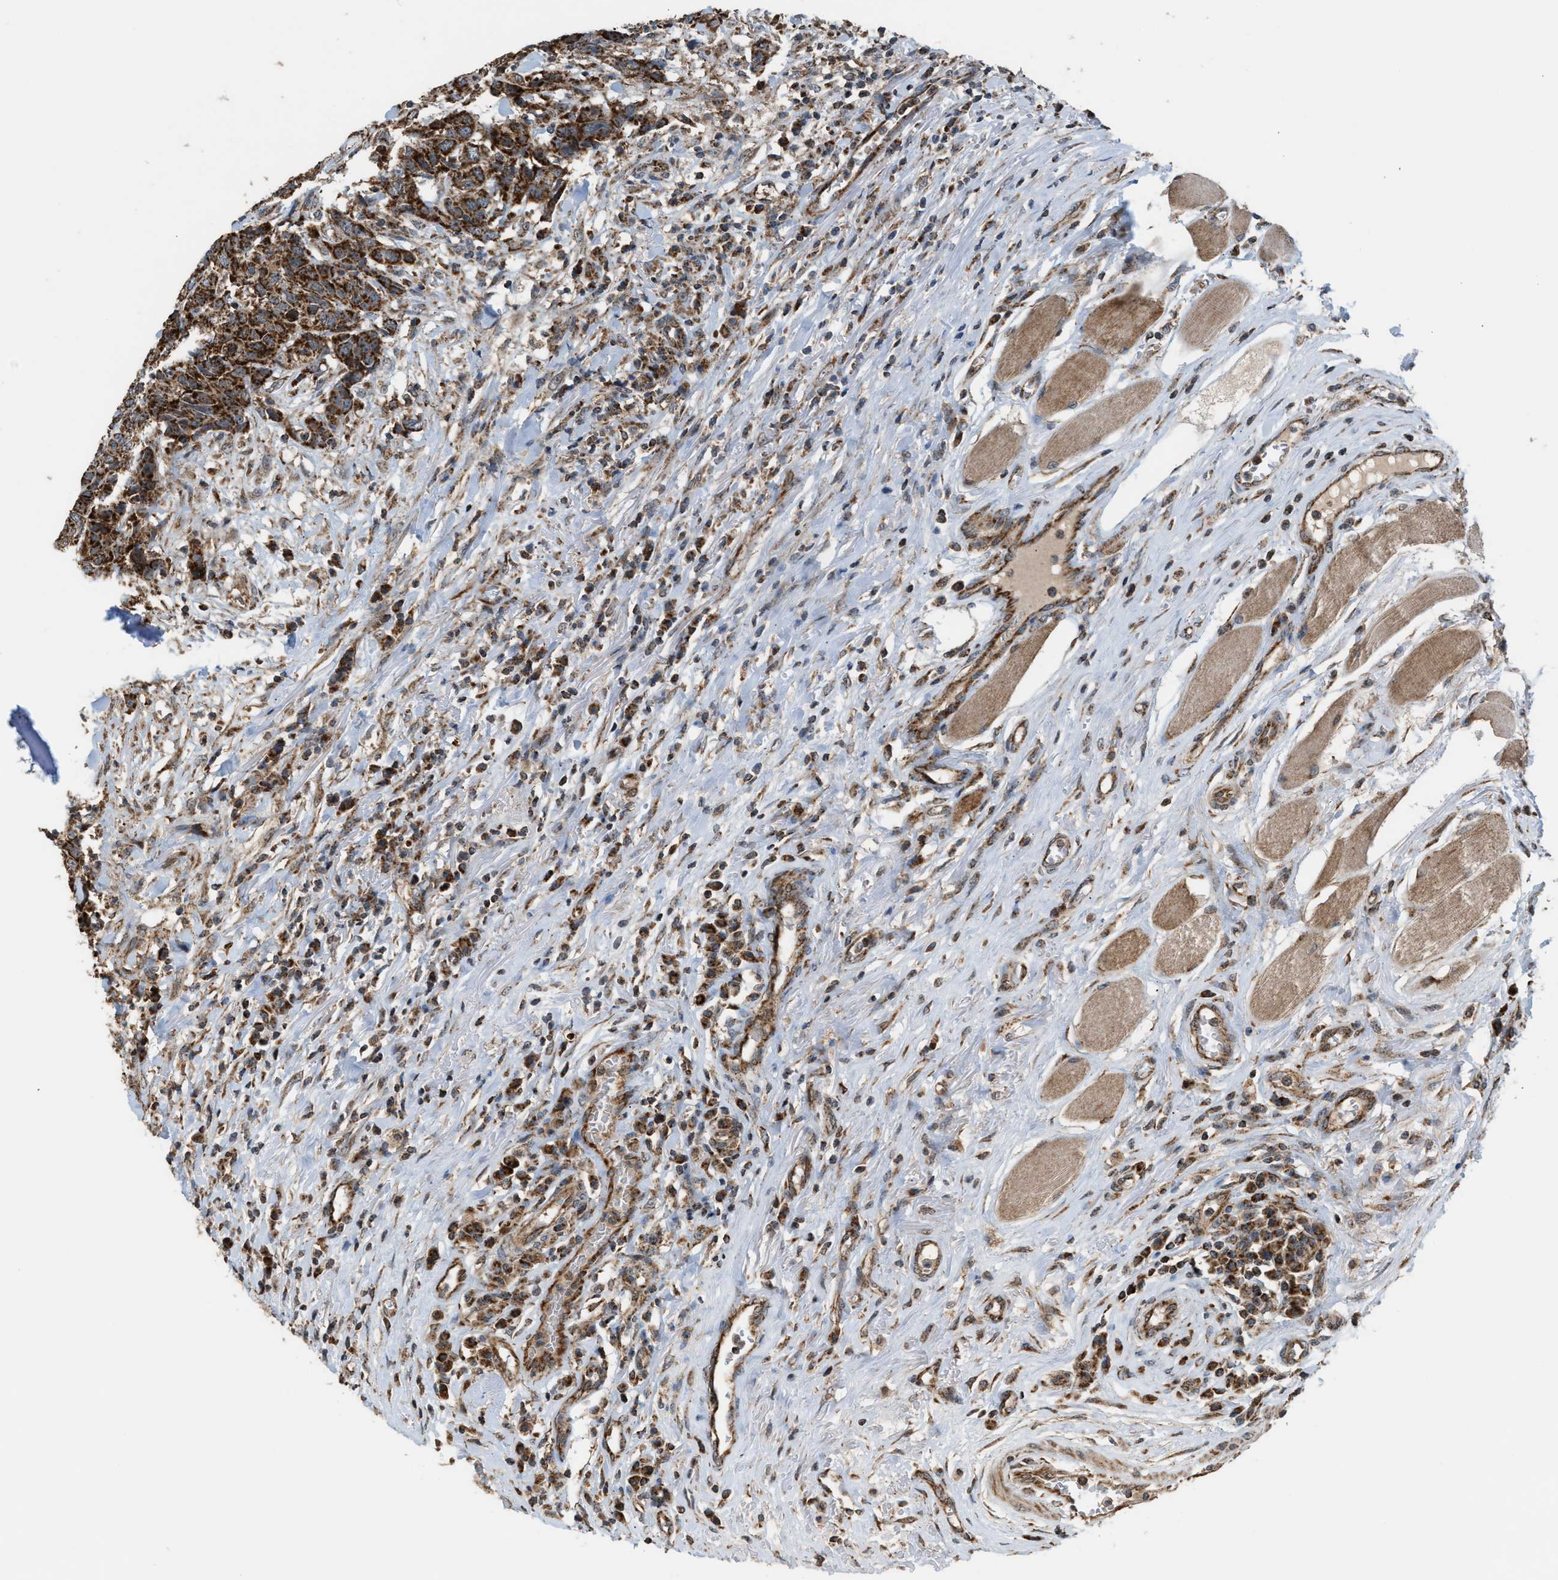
{"staining": {"intensity": "strong", "quantity": ">75%", "location": "cytoplasmic/membranous"}, "tissue": "head and neck cancer", "cell_type": "Tumor cells", "image_type": "cancer", "snomed": [{"axis": "morphology", "description": "Squamous cell carcinoma, NOS"}, {"axis": "topography", "description": "Head-Neck"}], "caption": "A brown stain highlights strong cytoplasmic/membranous staining of a protein in human head and neck cancer tumor cells.", "gene": "SGSM2", "patient": {"sex": "male", "age": 66}}